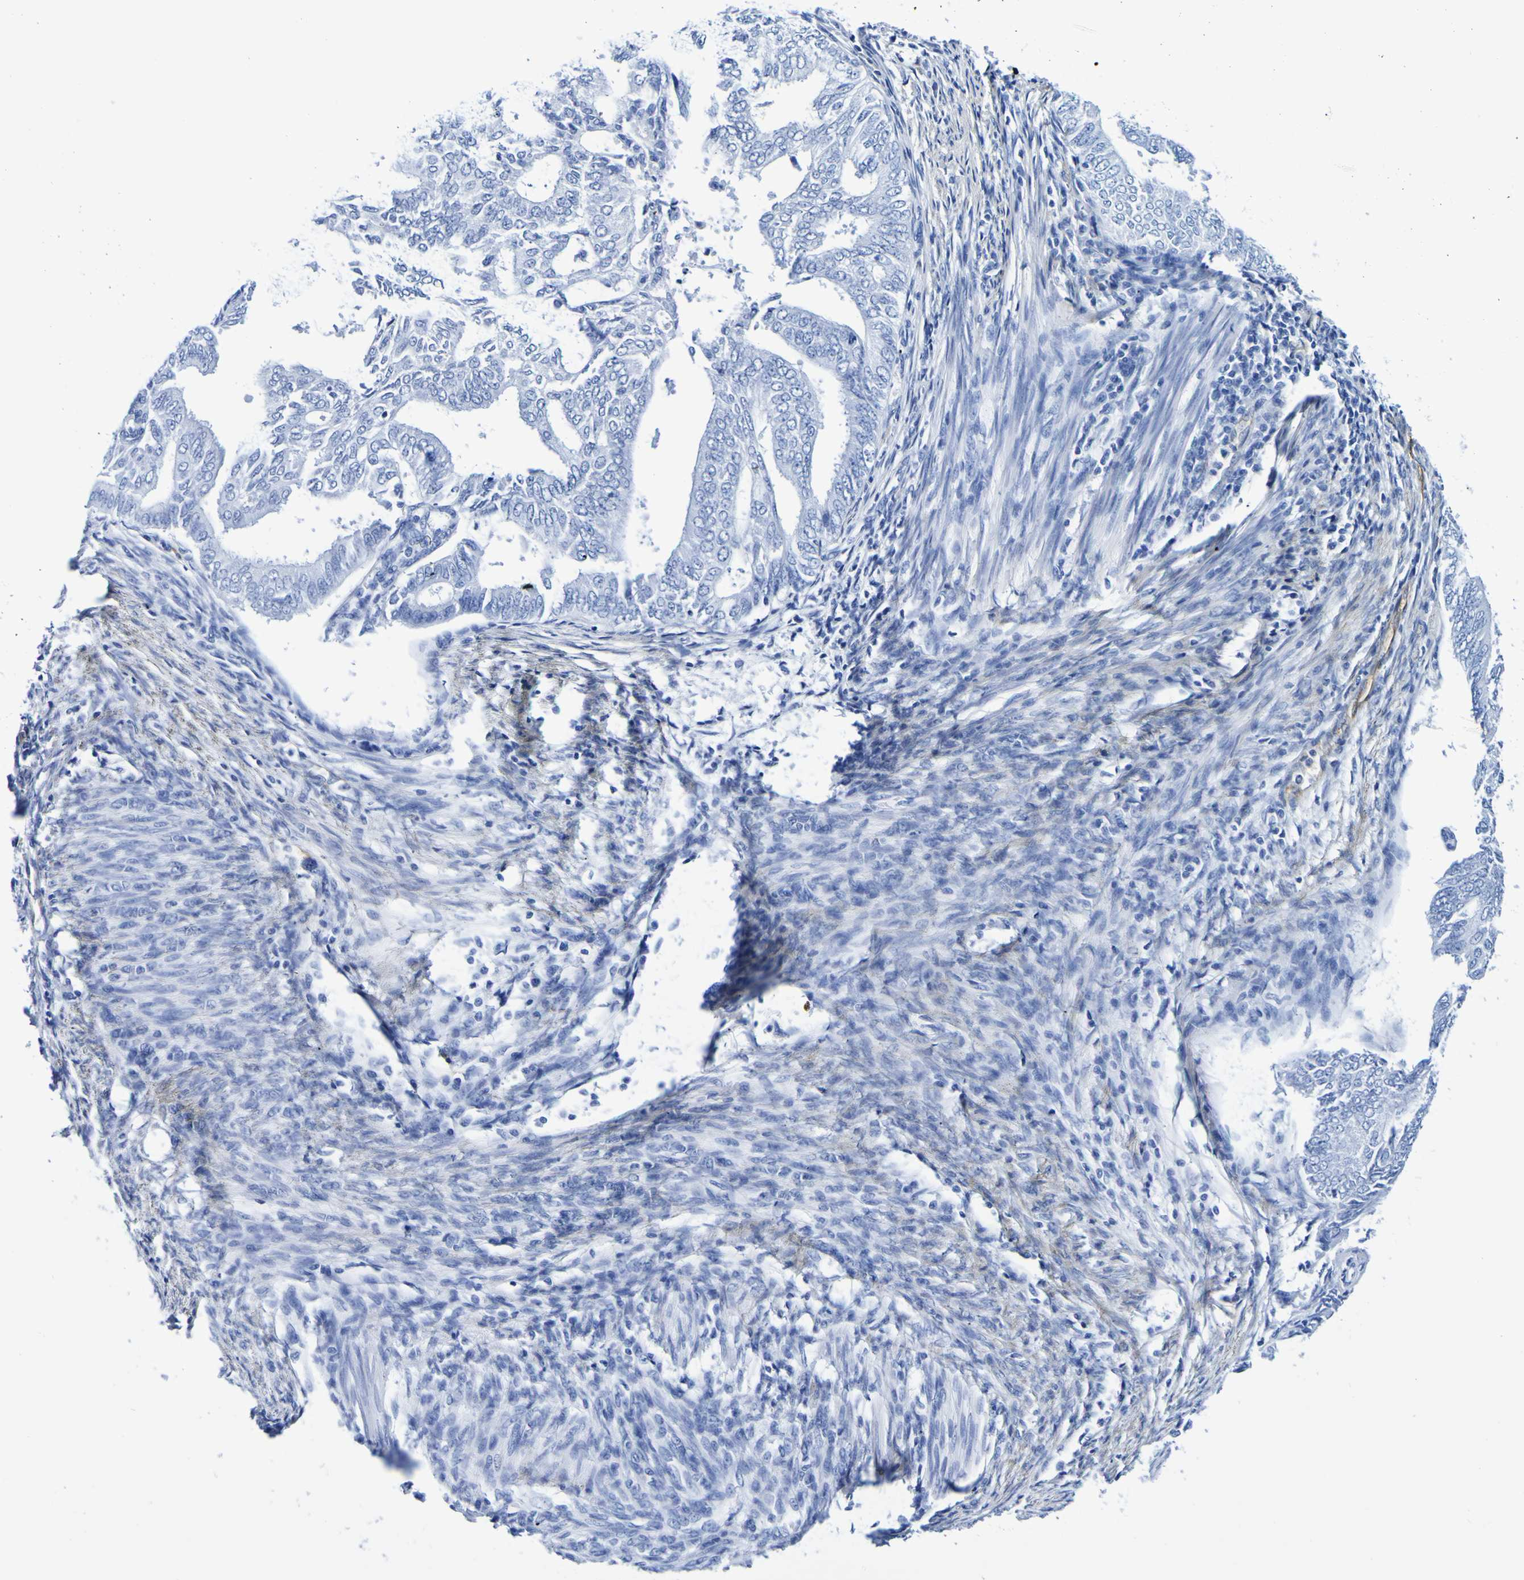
{"staining": {"intensity": "negative", "quantity": "none", "location": "none"}, "tissue": "endometrial cancer", "cell_type": "Tumor cells", "image_type": "cancer", "snomed": [{"axis": "morphology", "description": "Adenocarcinoma, NOS"}, {"axis": "topography", "description": "Endometrium"}], "caption": "There is no significant positivity in tumor cells of endometrial cancer (adenocarcinoma).", "gene": "DPEP1", "patient": {"sex": "female", "age": 58}}